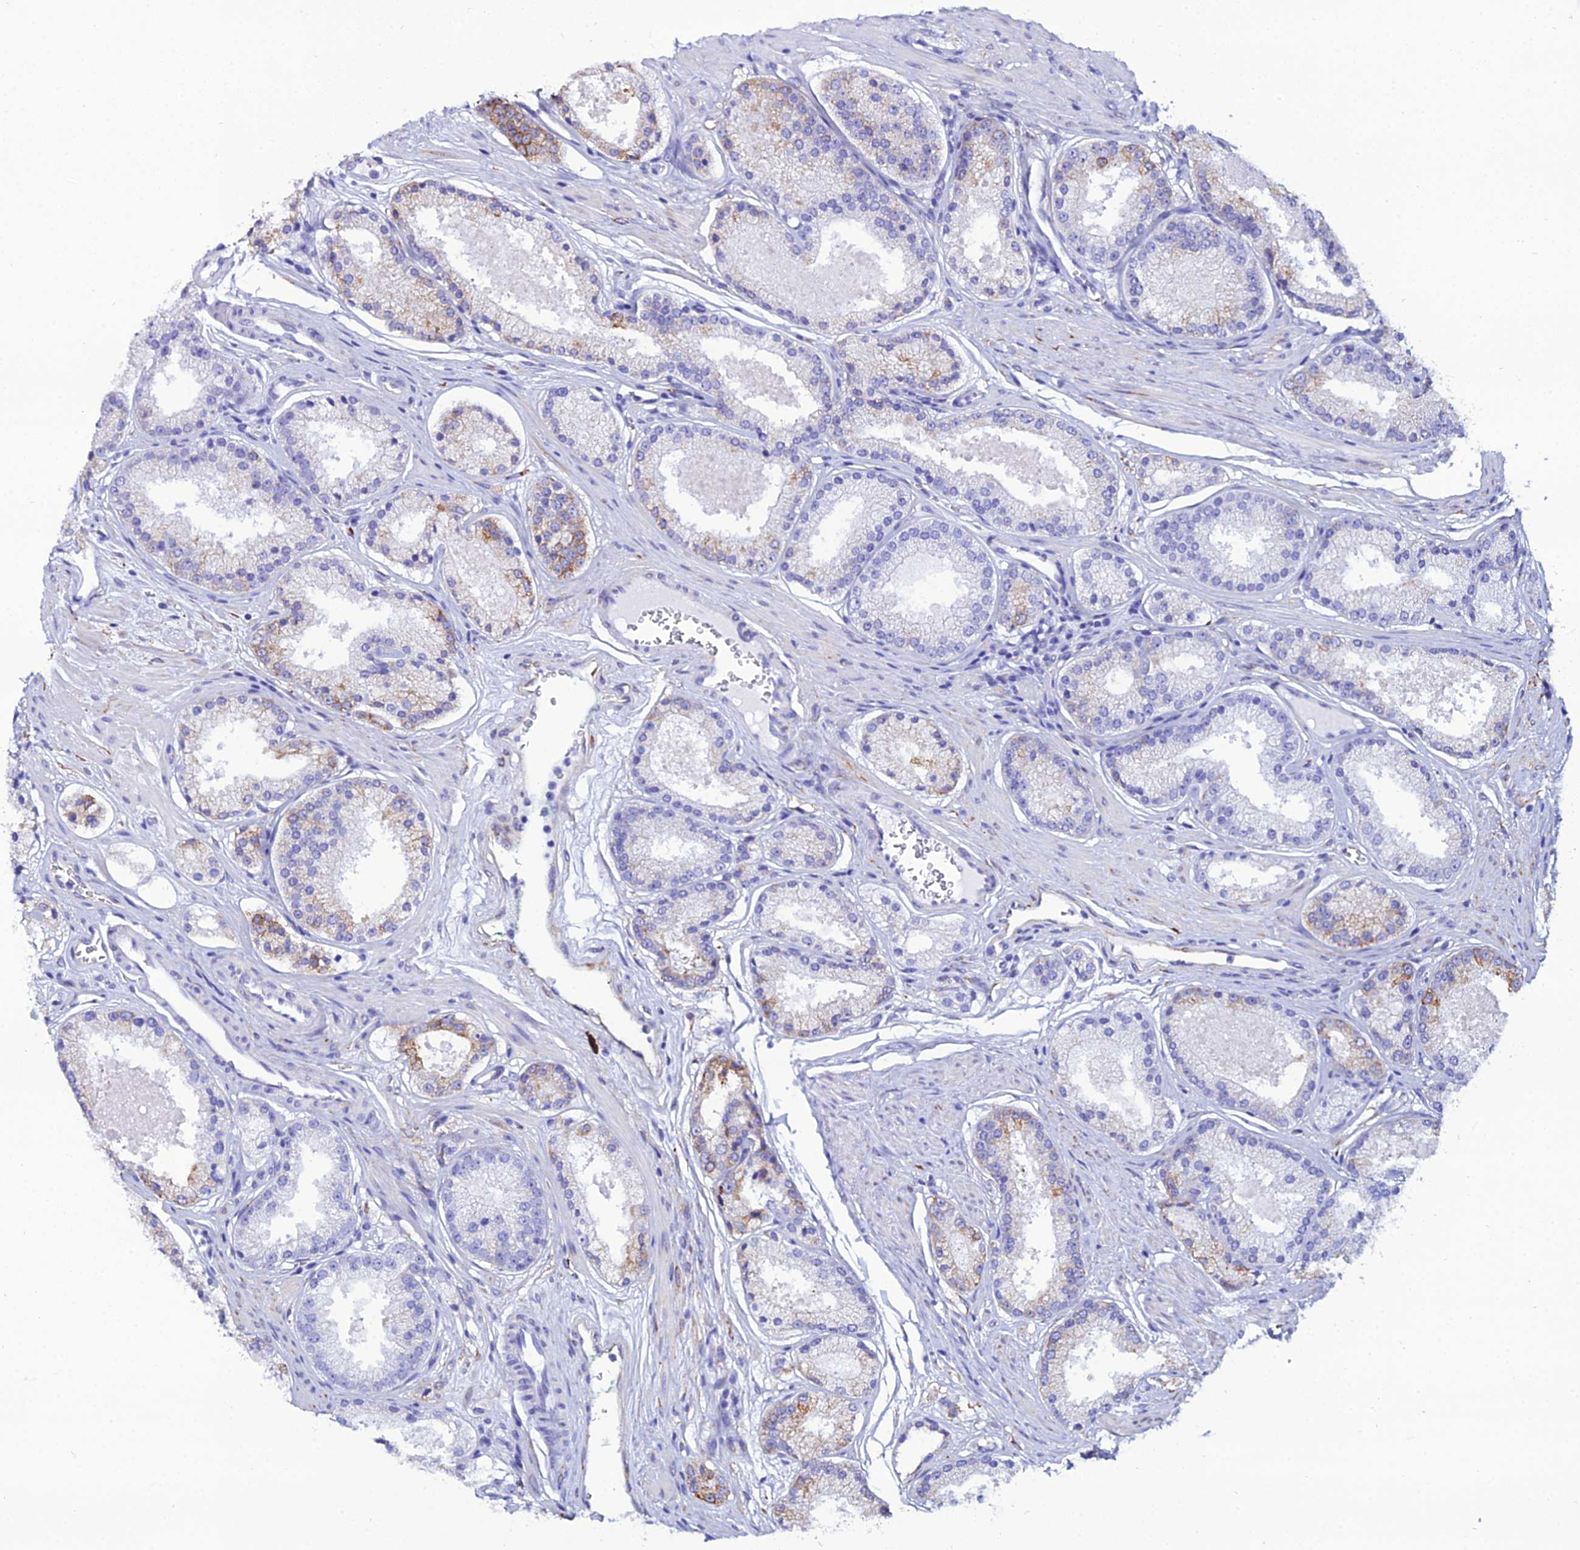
{"staining": {"intensity": "moderate", "quantity": "<25%", "location": "cytoplasmic/membranous"}, "tissue": "prostate cancer", "cell_type": "Tumor cells", "image_type": "cancer", "snomed": [{"axis": "morphology", "description": "Adenocarcinoma, Low grade"}, {"axis": "topography", "description": "Prostate"}], "caption": "Protein expression analysis of prostate adenocarcinoma (low-grade) reveals moderate cytoplasmic/membranous staining in about <25% of tumor cells. (brown staining indicates protein expression, while blue staining denotes nuclei).", "gene": "TXNDC5", "patient": {"sex": "male", "age": 59}}